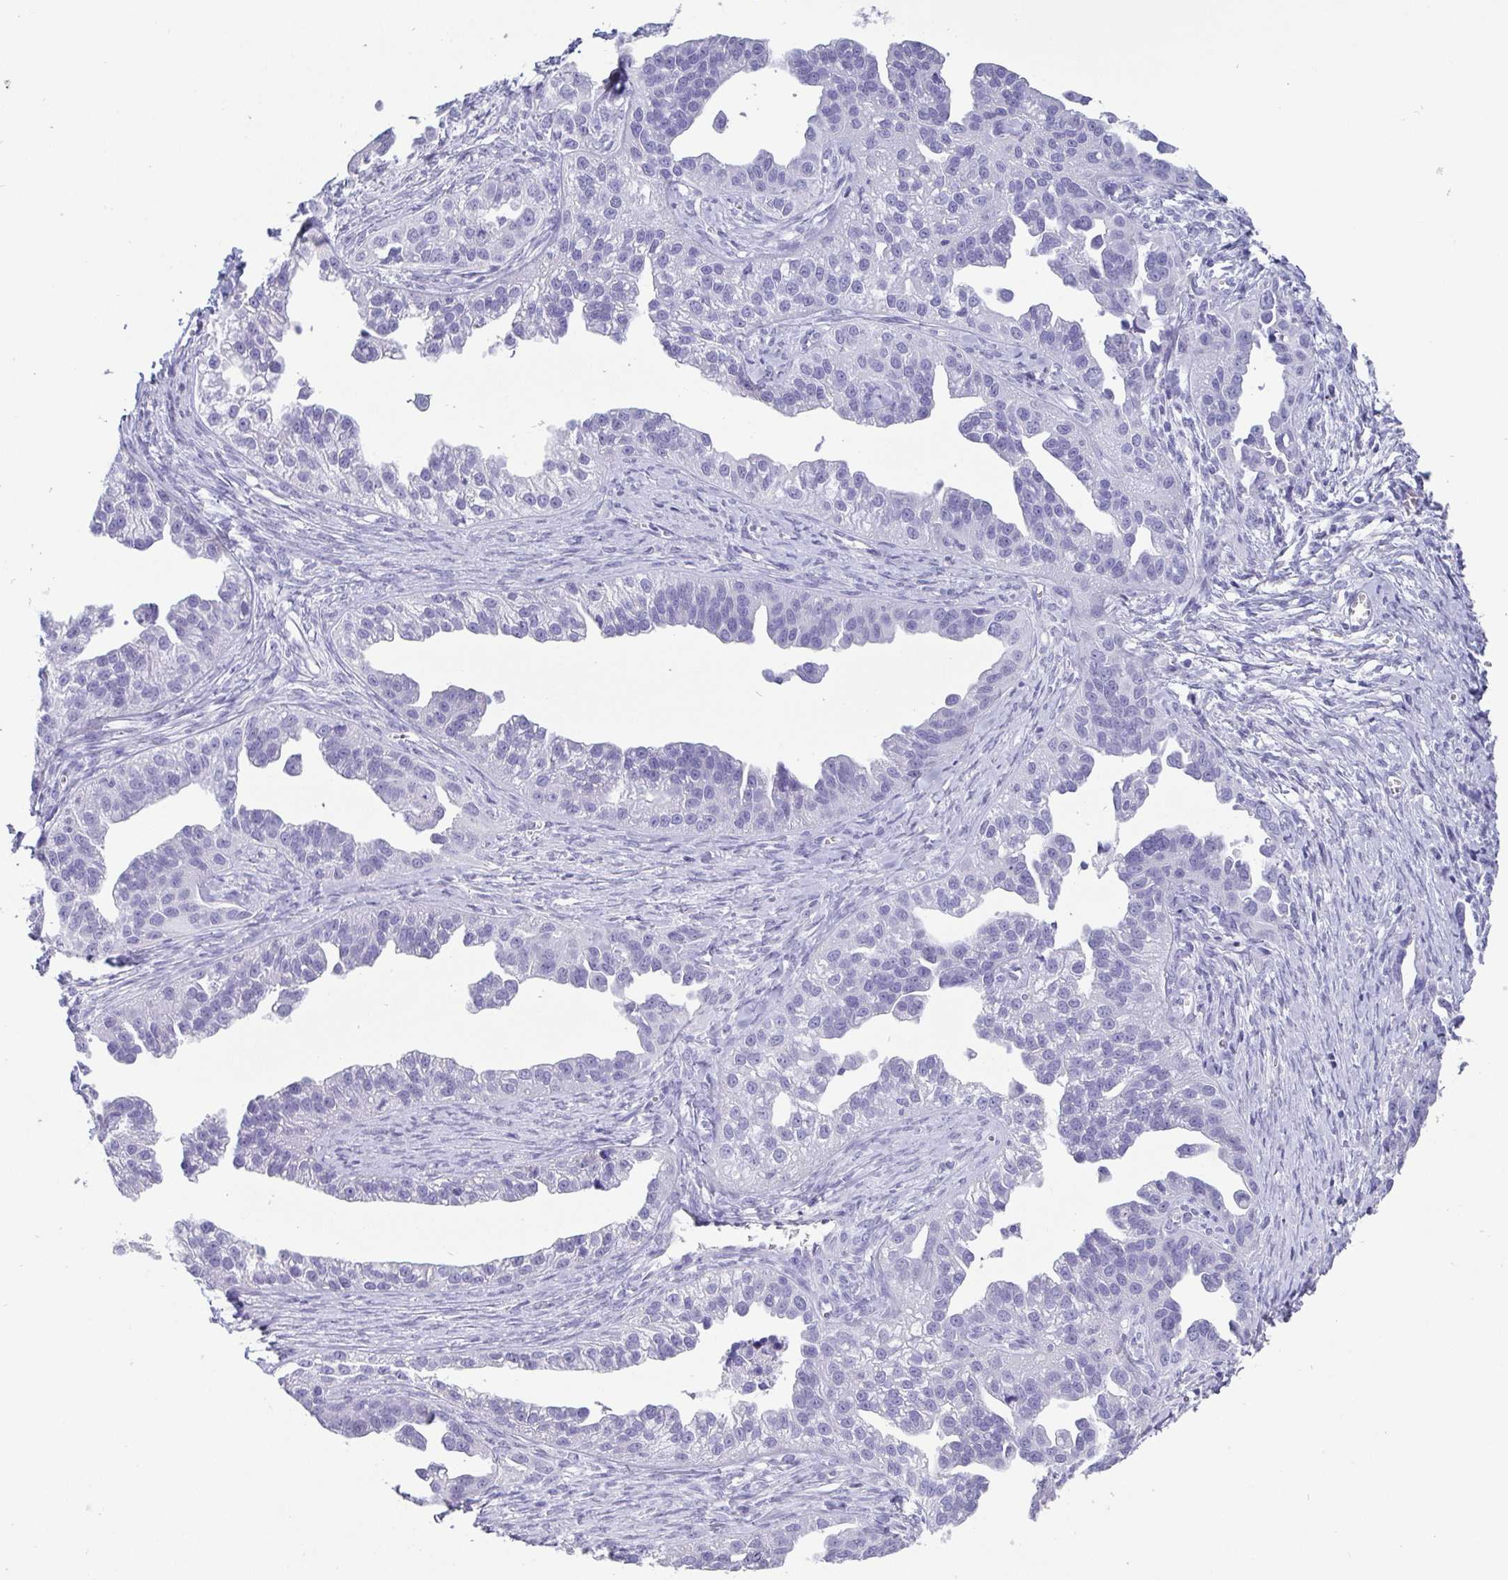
{"staining": {"intensity": "negative", "quantity": "none", "location": "none"}, "tissue": "ovarian cancer", "cell_type": "Tumor cells", "image_type": "cancer", "snomed": [{"axis": "morphology", "description": "Cystadenocarcinoma, serous, NOS"}, {"axis": "topography", "description": "Ovary"}], "caption": "This is an immunohistochemistry histopathology image of human ovarian cancer. There is no positivity in tumor cells.", "gene": "SCGN", "patient": {"sex": "female", "age": 75}}